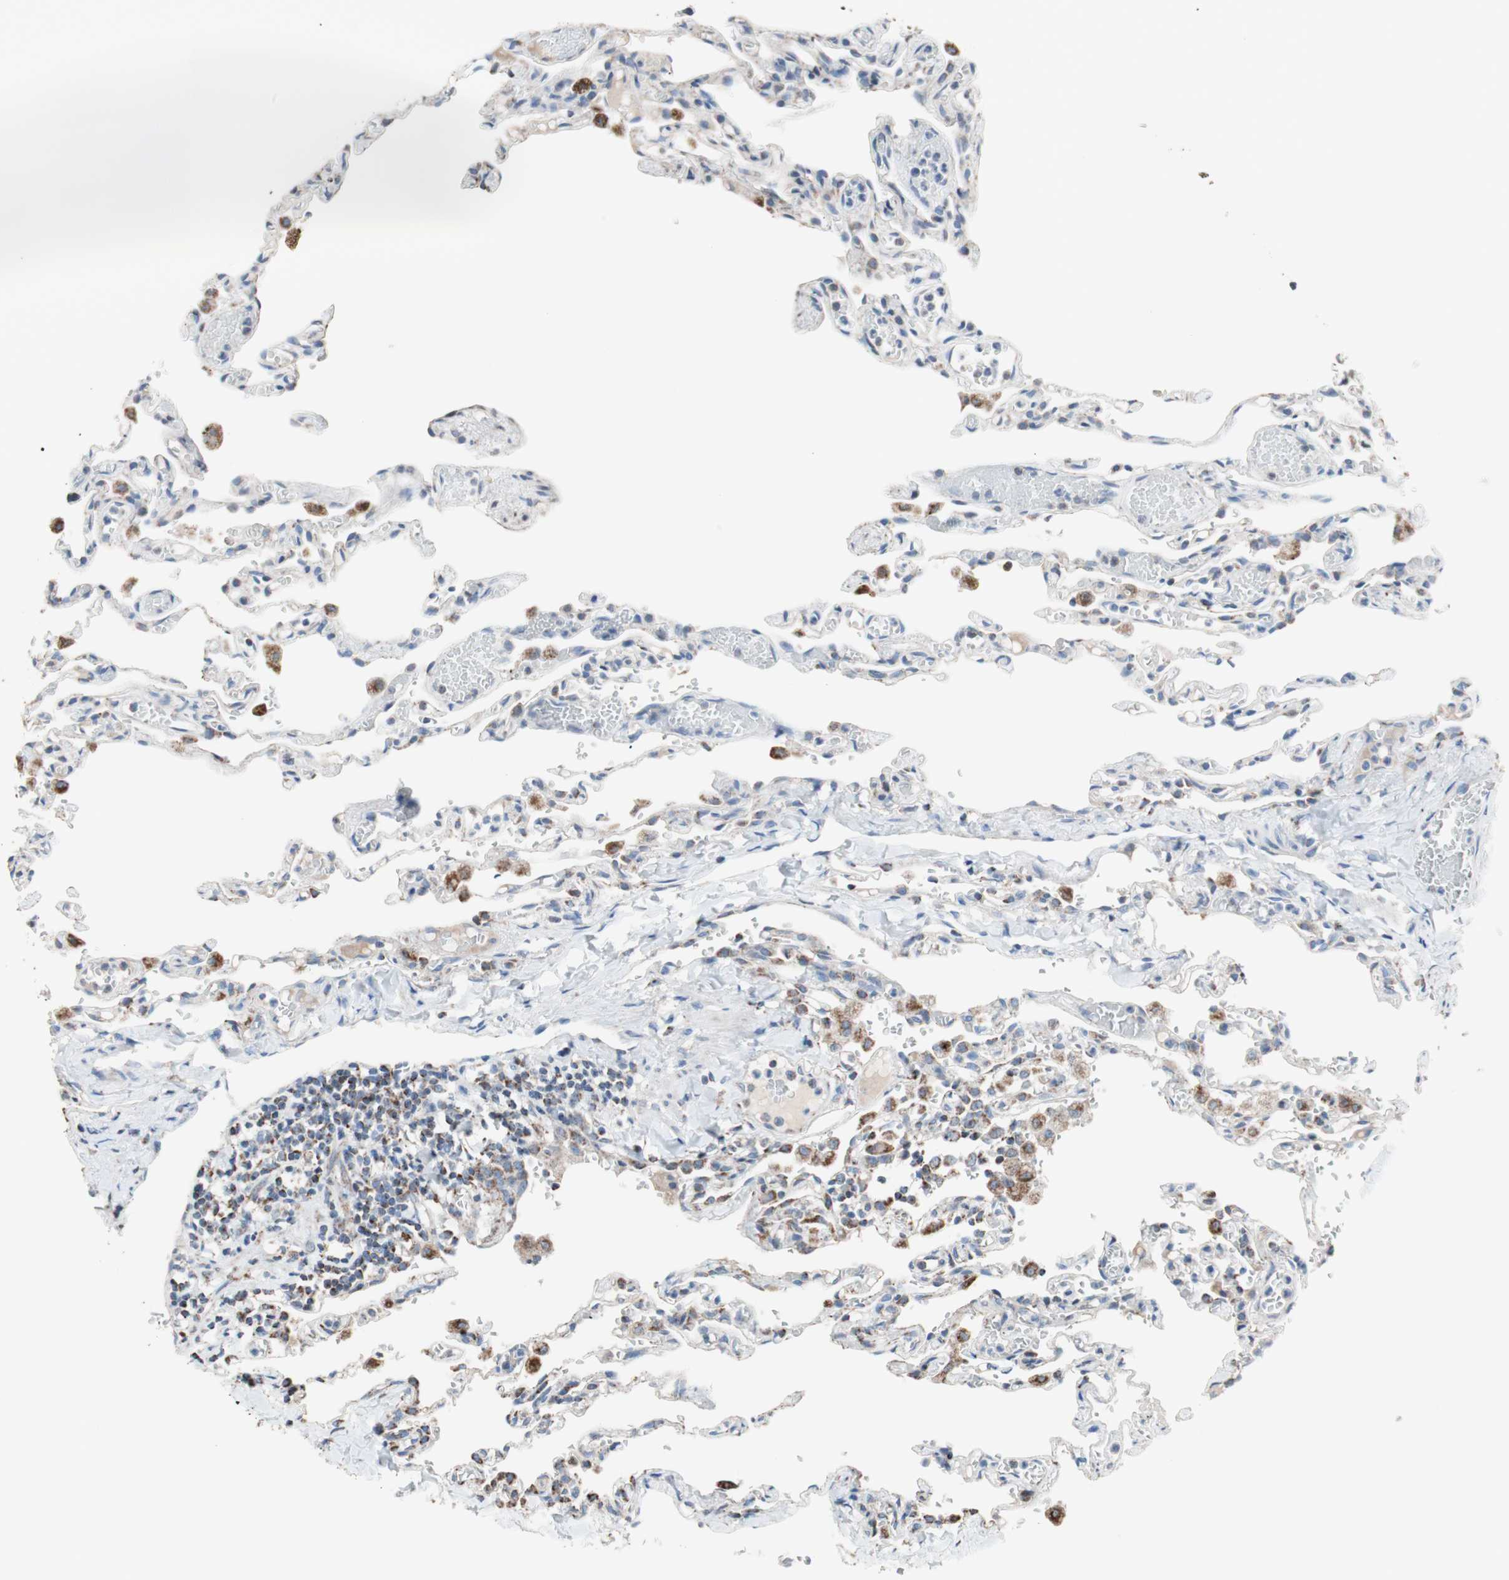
{"staining": {"intensity": "moderate", "quantity": "25%-75%", "location": "cytoplasmic/membranous"}, "tissue": "lung", "cell_type": "Alveolar cells", "image_type": "normal", "snomed": [{"axis": "morphology", "description": "Normal tissue, NOS"}, {"axis": "topography", "description": "Lung"}], "caption": "This is an image of immunohistochemistry staining of benign lung, which shows moderate expression in the cytoplasmic/membranous of alveolar cells.", "gene": "PCSK4", "patient": {"sex": "male", "age": 21}}